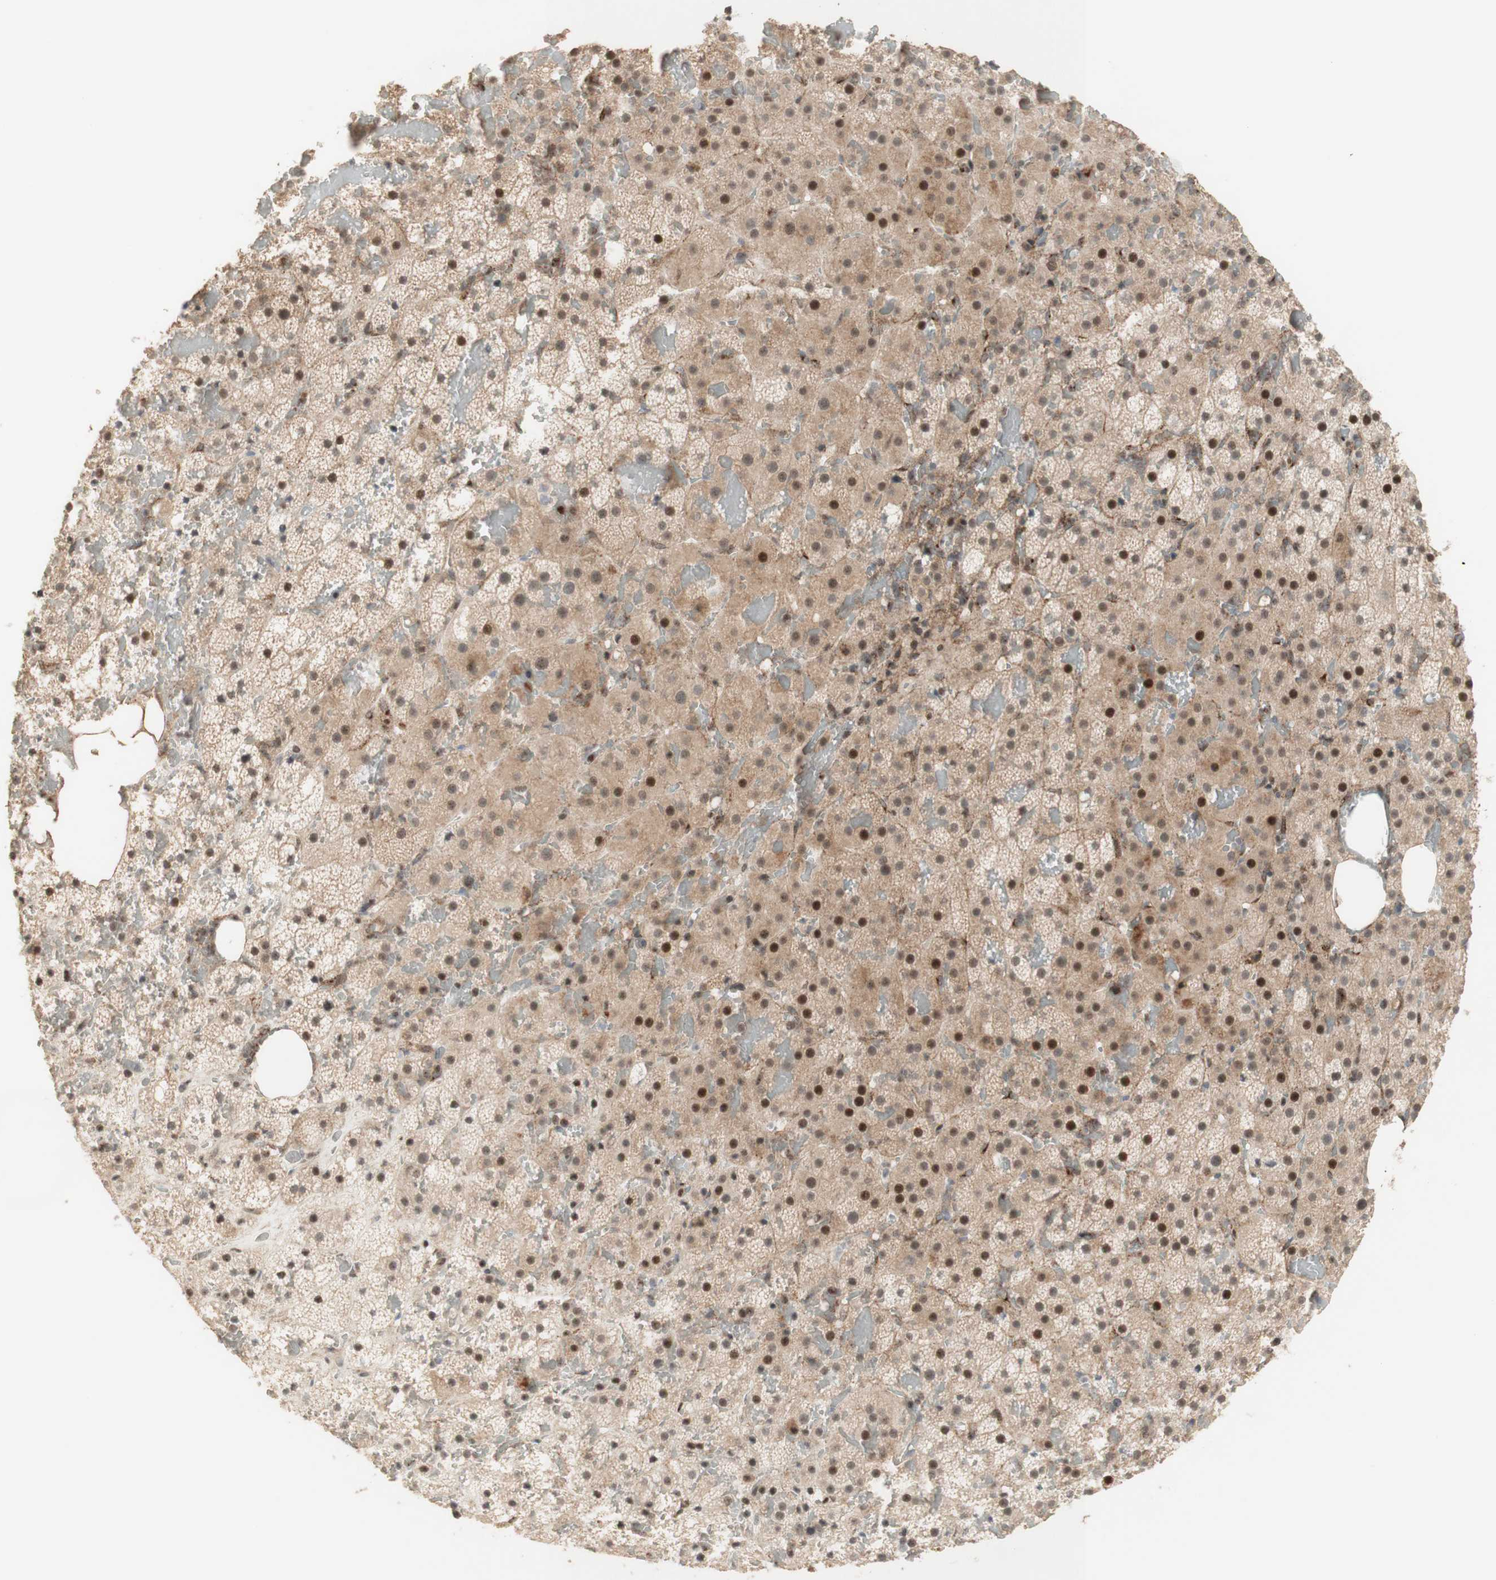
{"staining": {"intensity": "weak", "quantity": "25%-75%", "location": "cytoplasmic/membranous"}, "tissue": "adrenal gland", "cell_type": "Glandular cells", "image_type": "normal", "snomed": [{"axis": "morphology", "description": "Normal tissue, NOS"}, {"axis": "topography", "description": "Adrenal gland"}], "caption": "Protein positivity by IHC demonstrates weak cytoplasmic/membranous staining in approximately 25%-75% of glandular cells in normal adrenal gland. (DAB IHC, brown staining for protein, blue staining for nuclei).", "gene": "FOXP1", "patient": {"sex": "female", "age": 59}}